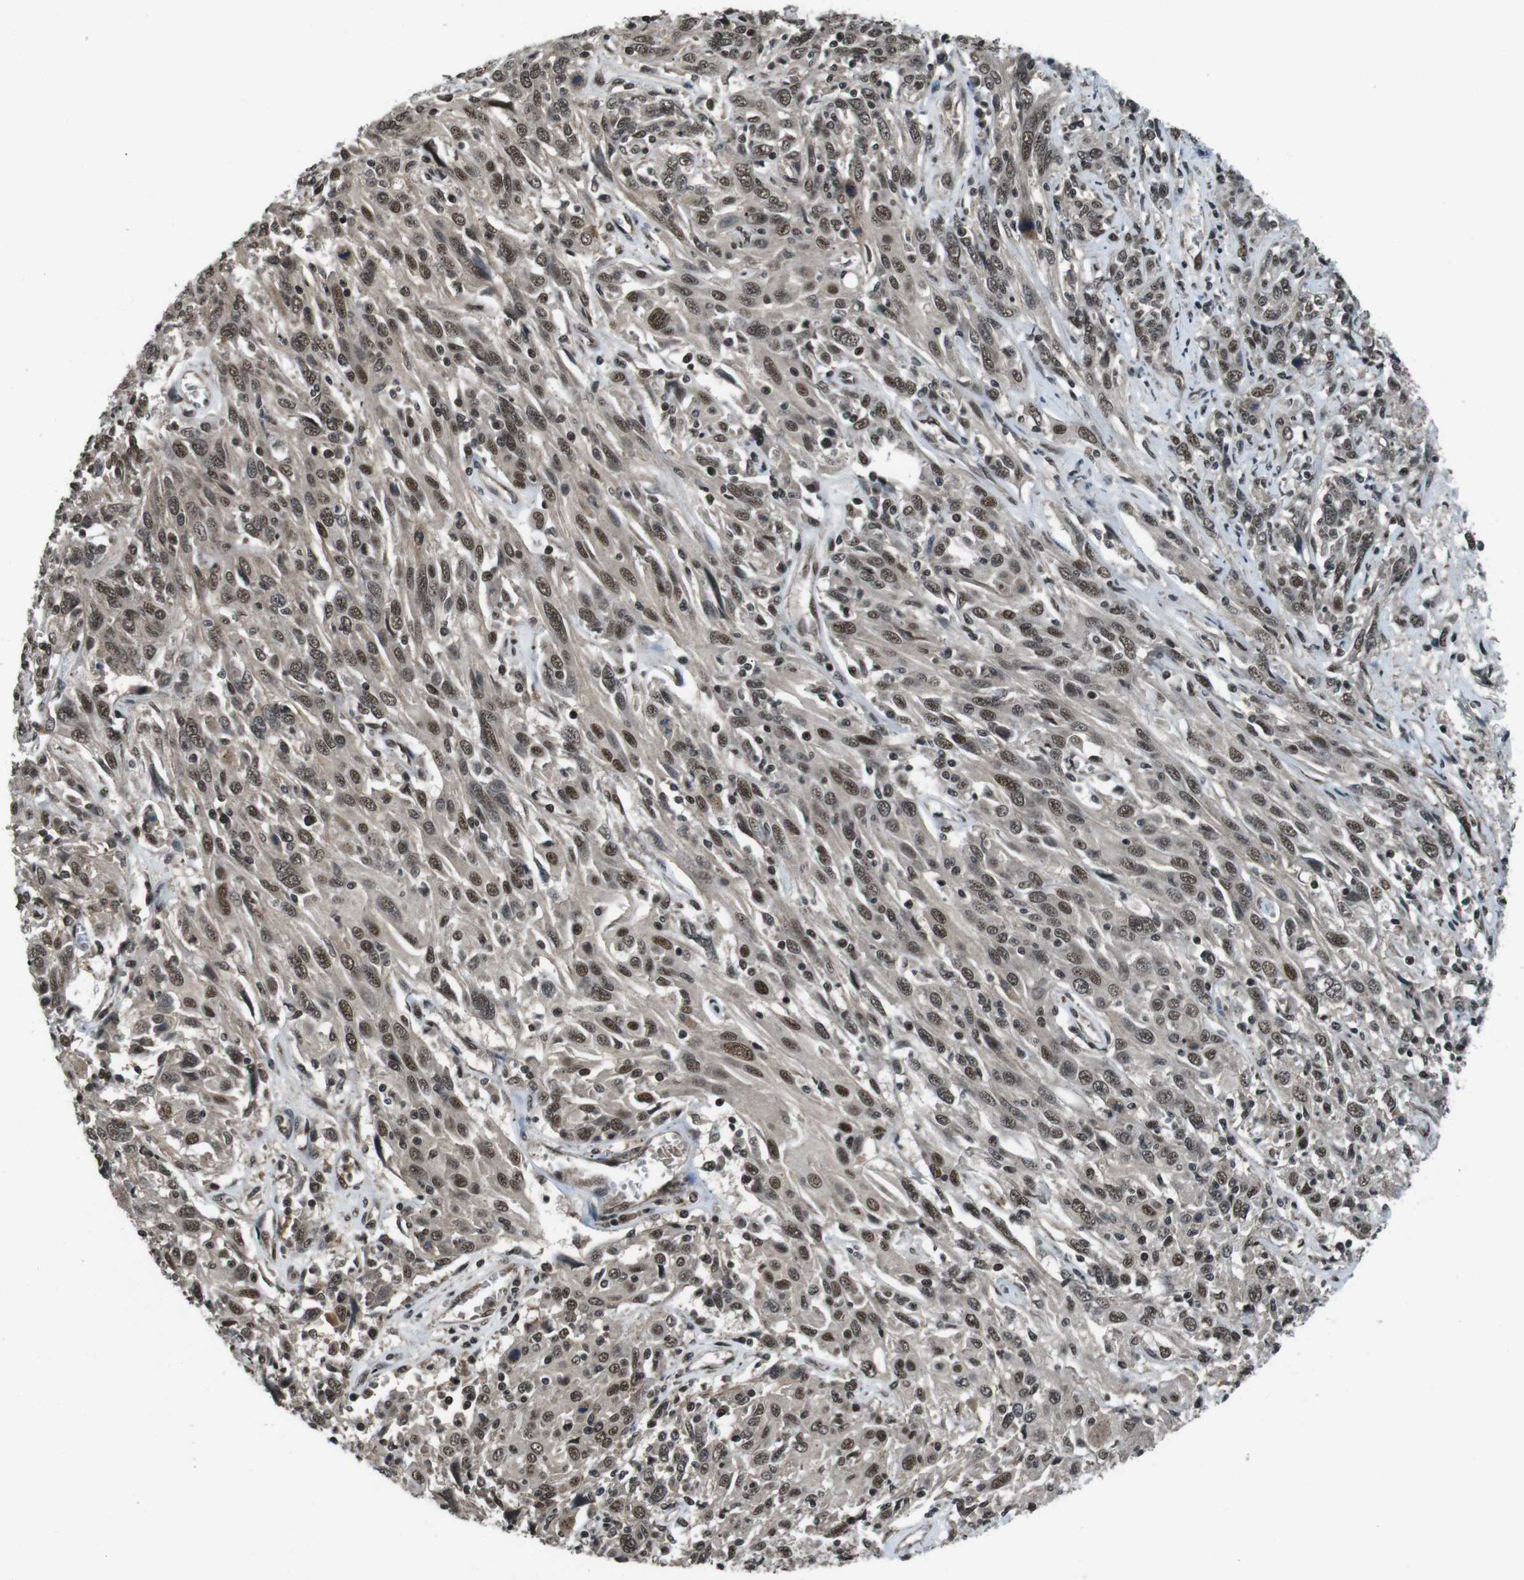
{"staining": {"intensity": "moderate", "quantity": ">75%", "location": "nuclear"}, "tissue": "cervical cancer", "cell_type": "Tumor cells", "image_type": "cancer", "snomed": [{"axis": "morphology", "description": "Squamous cell carcinoma, NOS"}, {"axis": "topography", "description": "Cervix"}], "caption": "The photomicrograph exhibits a brown stain indicating the presence of a protein in the nuclear of tumor cells in squamous cell carcinoma (cervical).", "gene": "NR4A2", "patient": {"sex": "female", "age": 46}}